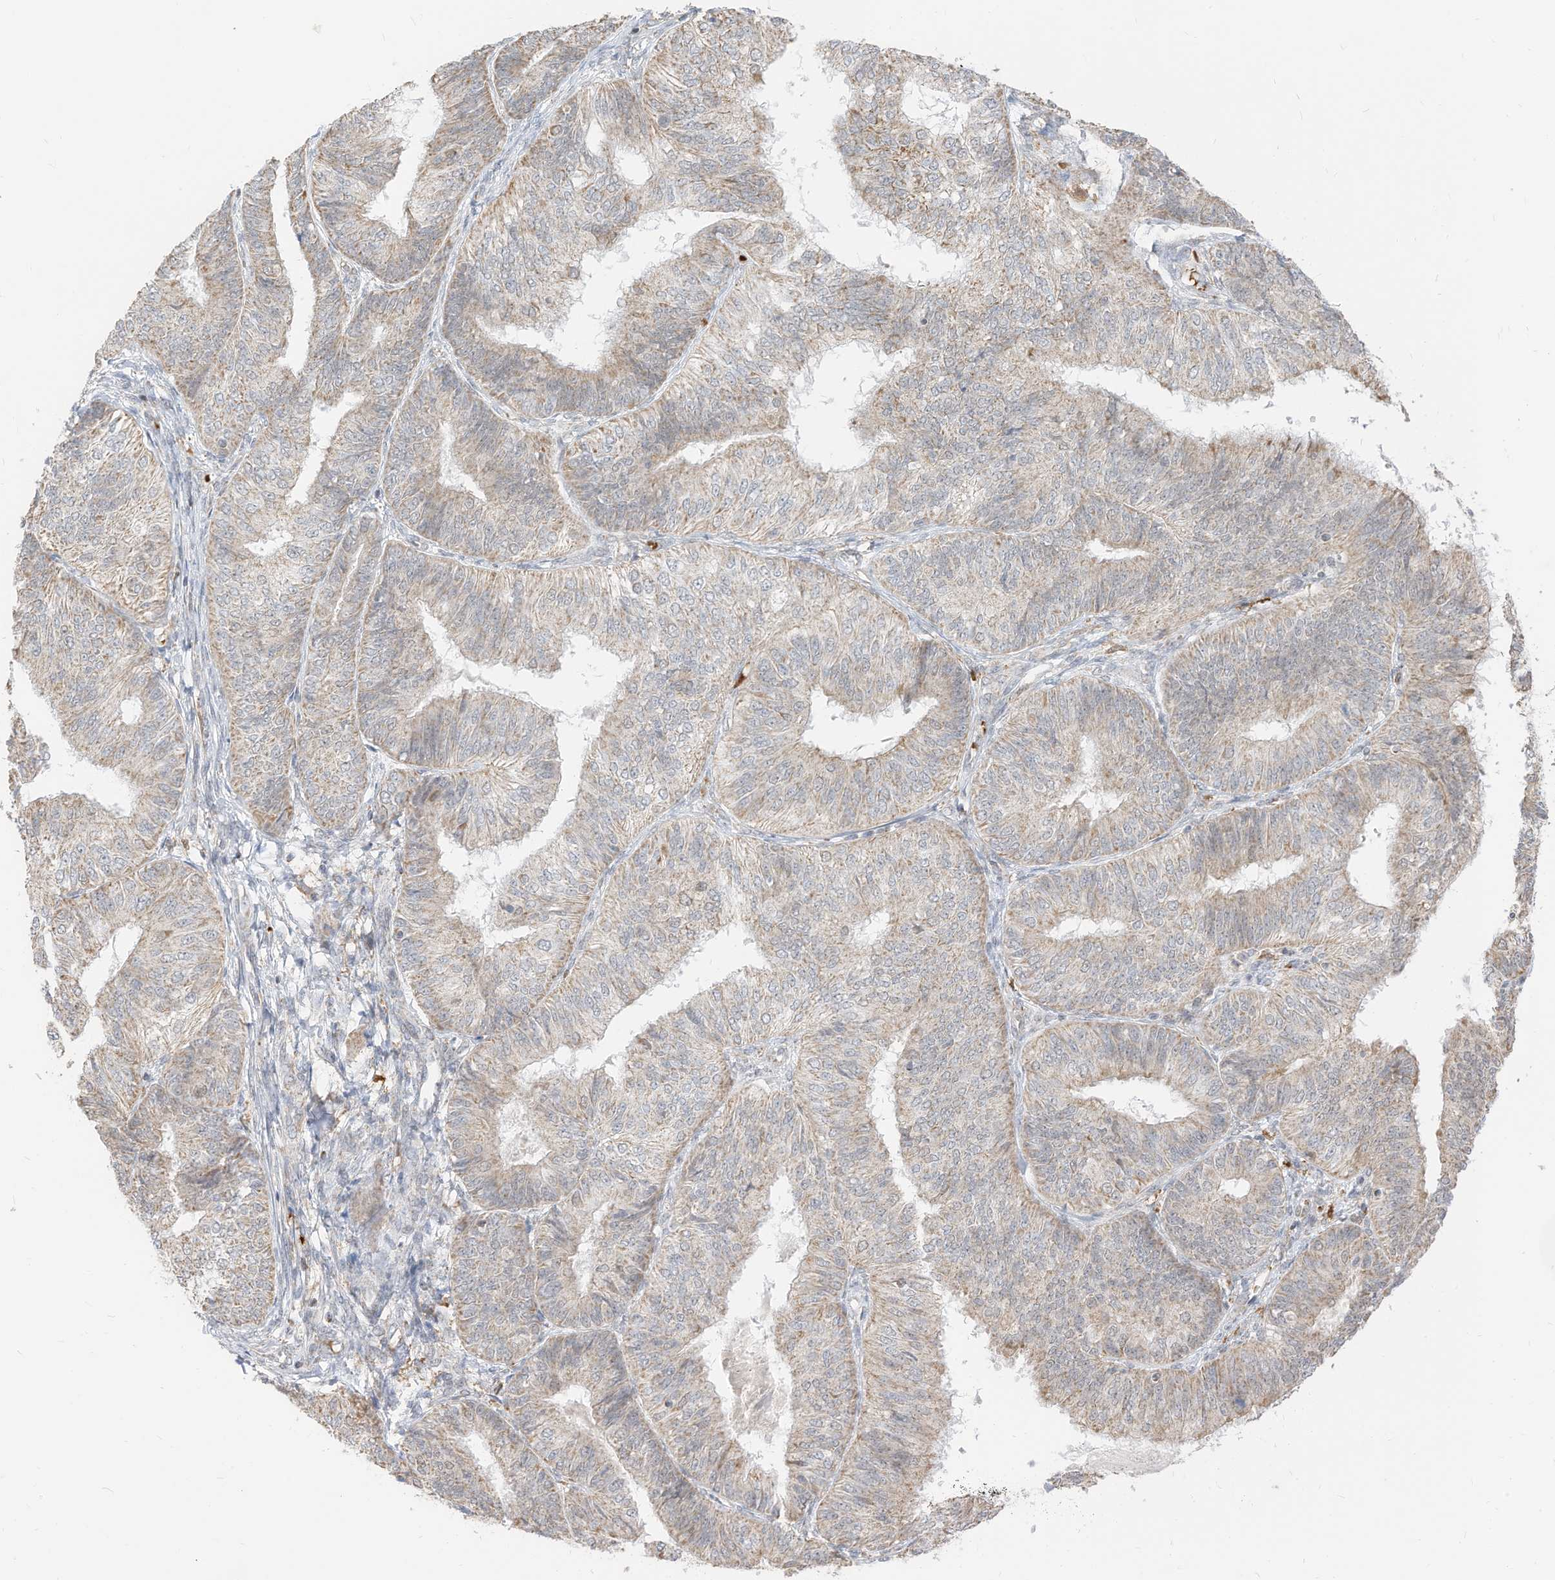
{"staining": {"intensity": "weak", "quantity": ">75%", "location": "cytoplasmic/membranous"}, "tissue": "endometrial cancer", "cell_type": "Tumor cells", "image_type": "cancer", "snomed": [{"axis": "morphology", "description": "Adenocarcinoma, NOS"}, {"axis": "topography", "description": "Endometrium"}], "caption": "This micrograph displays immunohistochemistry staining of endometrial adenocarcinoma, with low weak cytoplasmic/membranous staining in about >75% of tumor cells.", "gene": "MTUS2", "patient": {"sex": "female", "age": 58}}